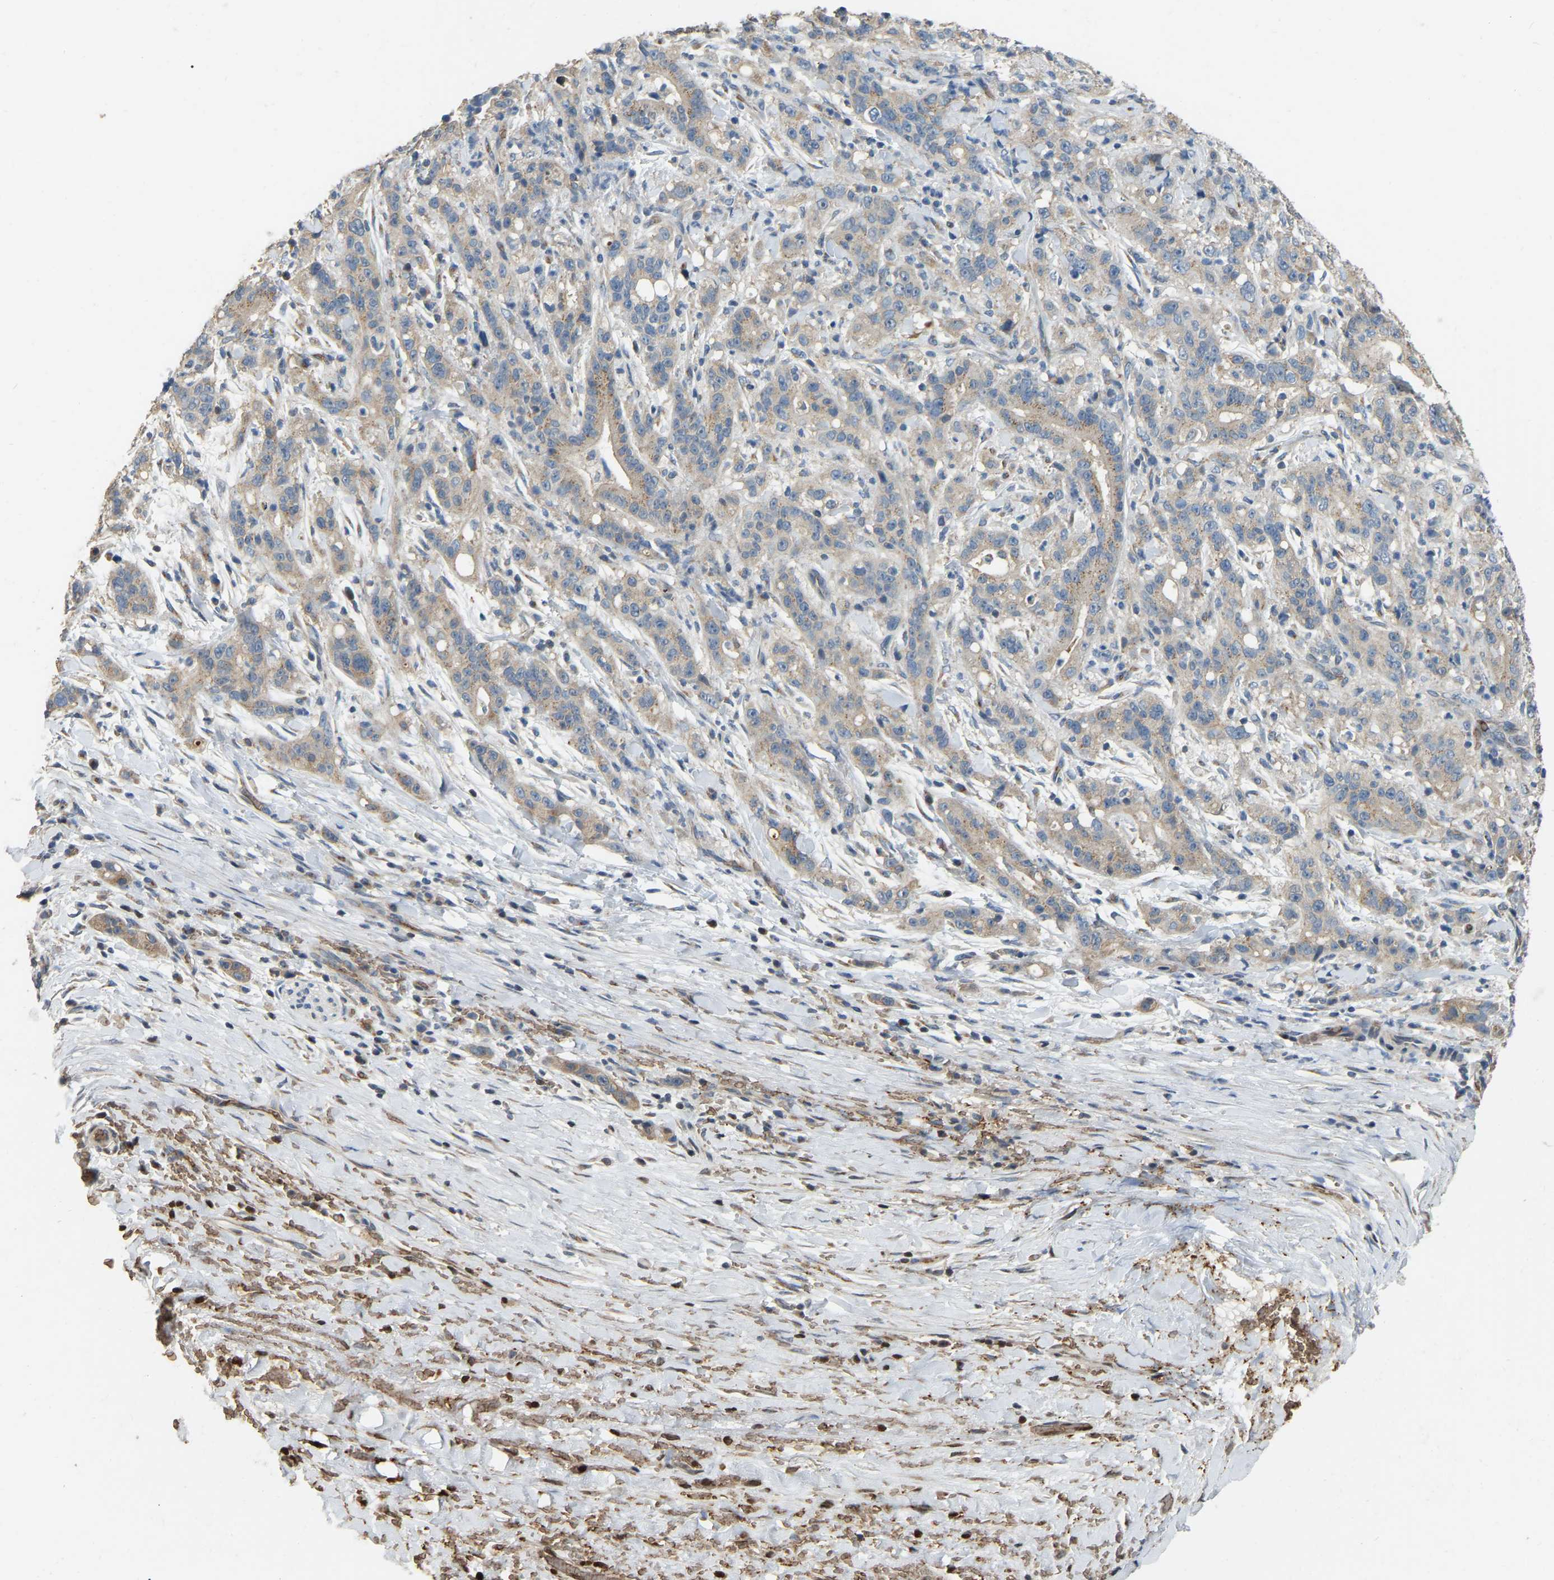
{"staining": {"intensity": "moderate", "quantity": ">75%", "location": "cytoplasmic/membranous"}, "tissue": "liver cancer", "cell_type": "Tumor cells", "image_type": "cancer", "snomed": [{"axis": "morphology", "description": "Cholangiocarcinoma"}, {"axis": "topography", "description": "Liver"}], "caption": "The image exhibits a brown stain indicating the presence of a protein in the cytoplasmic/membranous of tumor cells in liver cholangiocarcinoma. Using DAB (brown) and hematoxylin (blue) stains, captured at high magnification using brightfield microscopy.", "gene": "CFAP298", "patient": {"sex": "female", "age": 38}}